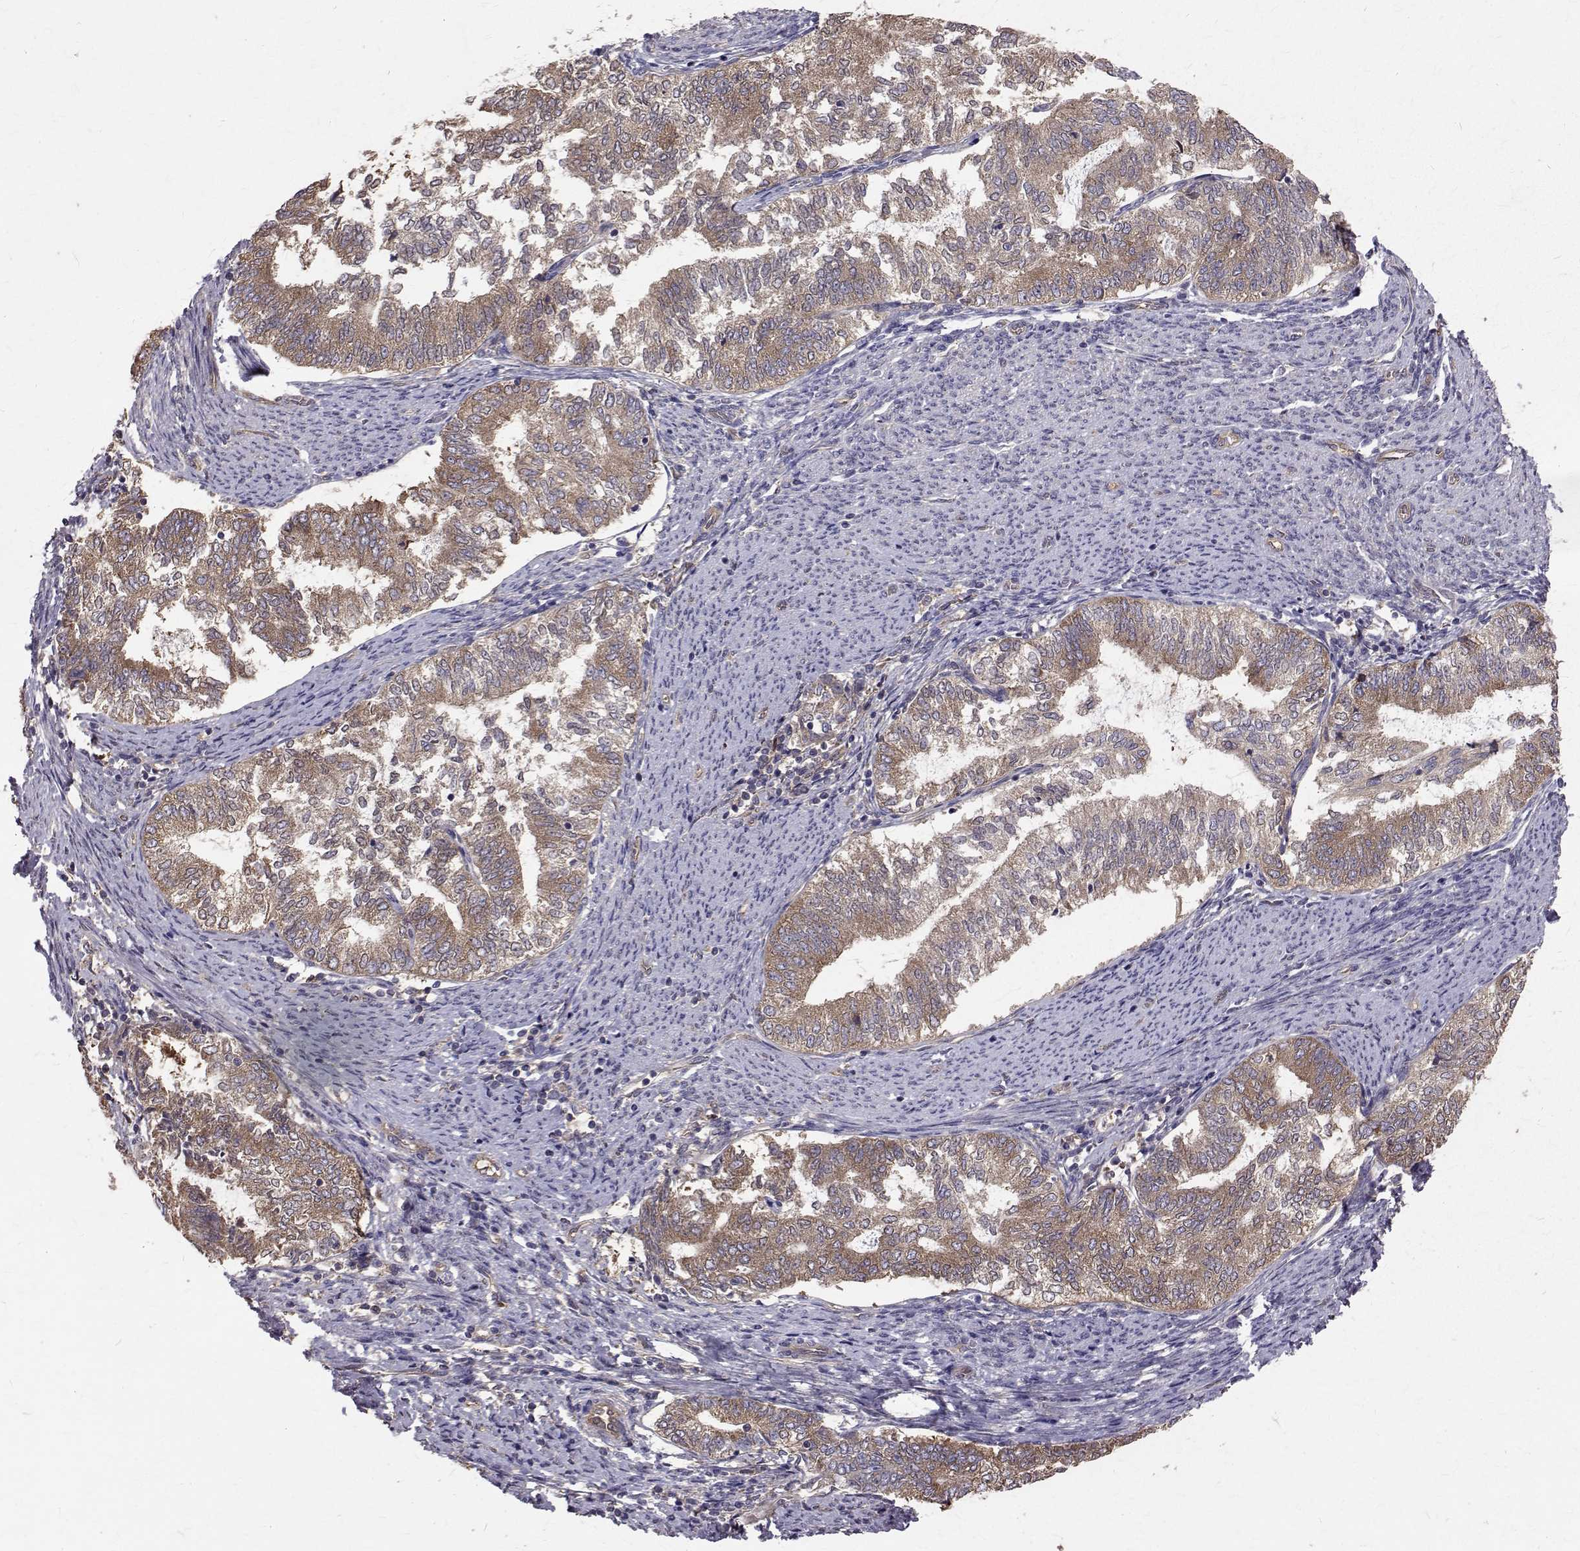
{"staining": {"intensity": "weak", "quantity": "25%-75%", "location": "cytoplasmic/membranous"}, "tissue": "endometrial cancer", "cell_type": "Tumor cells", "image_type": "cancer", "snomed": [{"axis": "morphology", "description": "Adenocarcinoma, NOS"}, {"axis": "topography", "description": "Endometrium"}], "caption": "This is a photomicrograph of IHC staining of endometrial adenocarcinoma, which shows weak expression in the cytoplasmic/membranous of tumor cells.", "gene": "FARSB", "patient": {"sex": "female", "age": 65}}